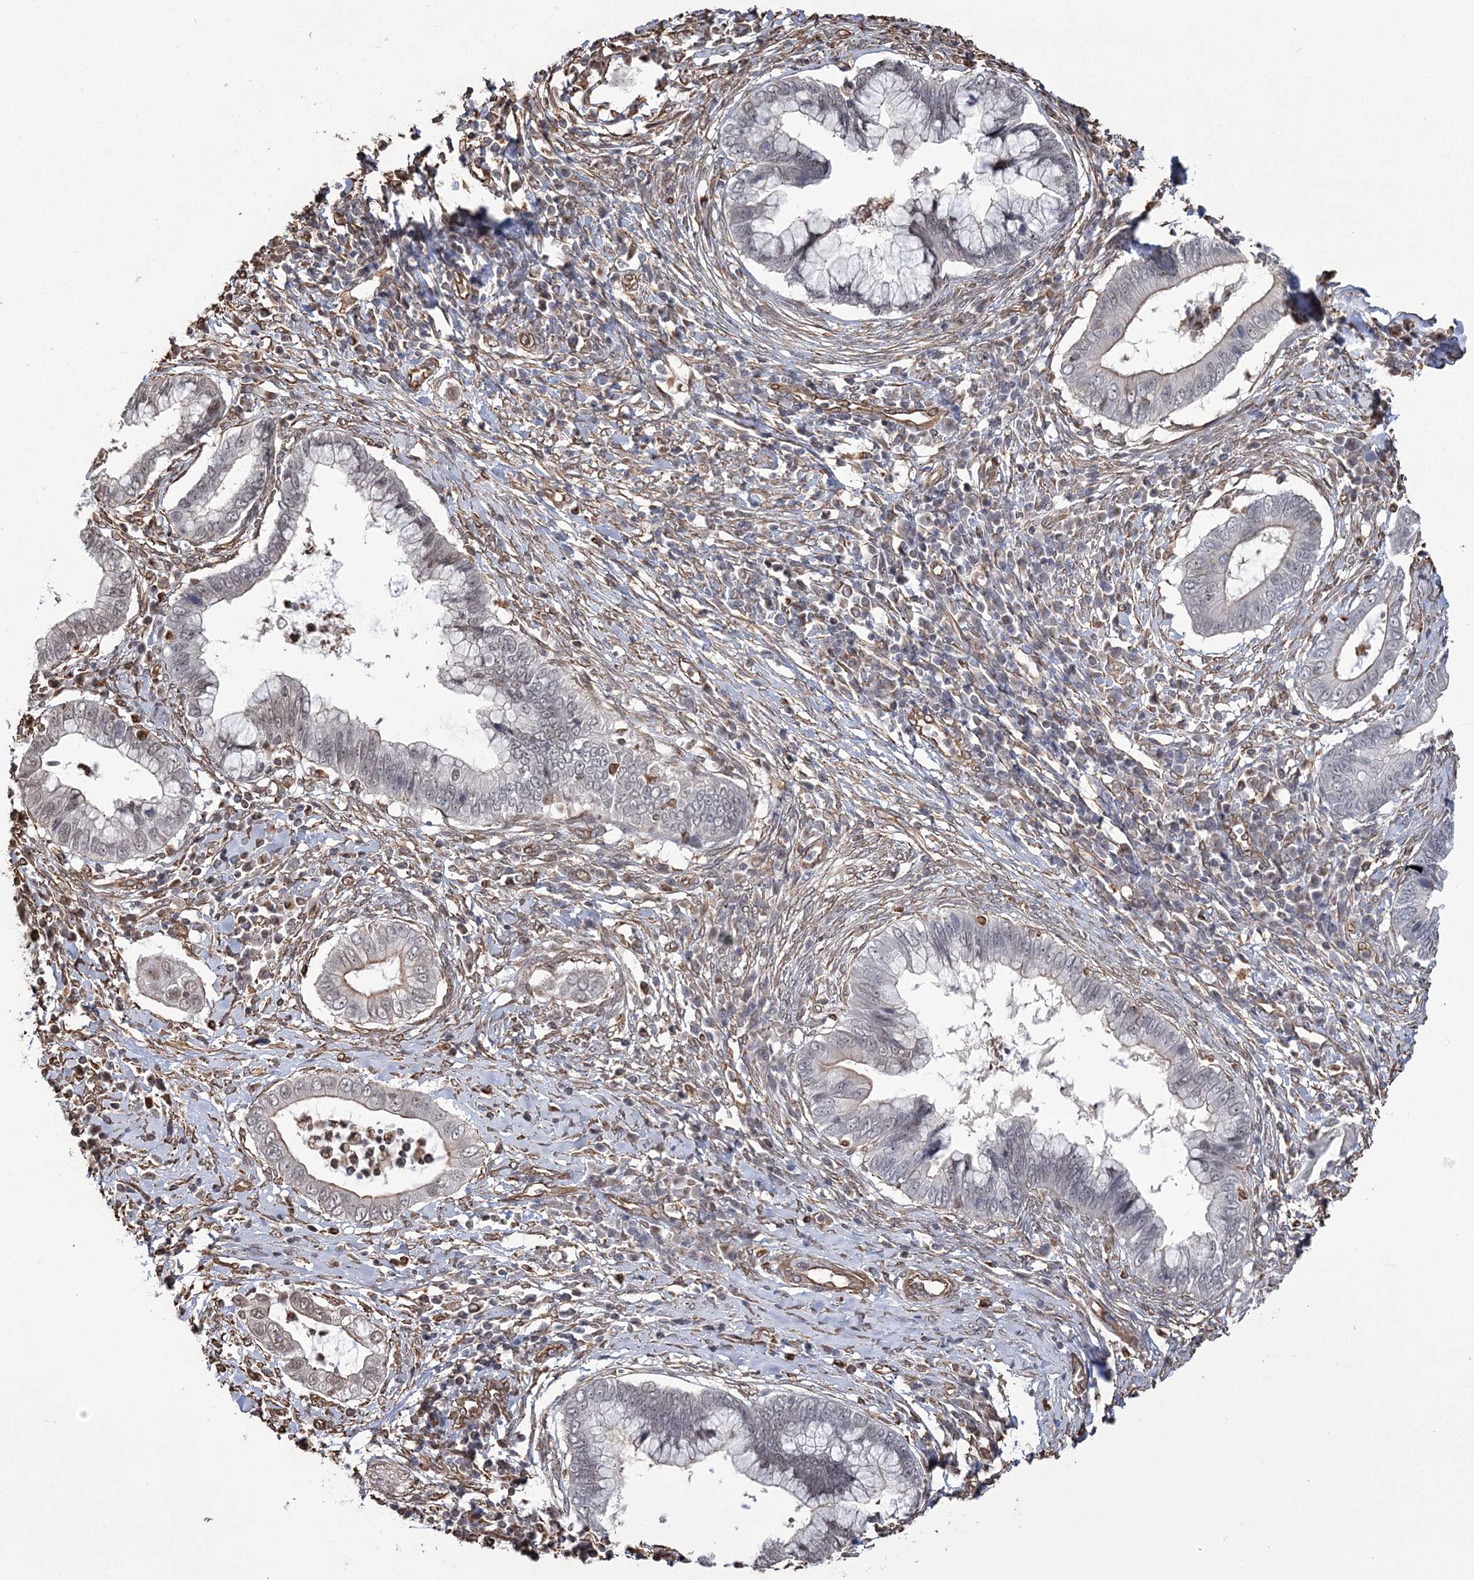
{"staining": {"intensity": "weak", "quantity": "<25%", "location": "nuclear"}, "tissue": "cervical cancer", "cell_type": "Tumor cells", "image_type": "cancer", "snomed": [{"axis": "morphology", "description": "Adenocarcinoma, NOS"}, {"axis": "topography", "description": "Cervix"}], "caption": "IHC of human adenocarcinoma (cervical) demonstrates no expression in tumor cells.", "gene": "ATP11B", "patient": {"sex": "female", "age": 44}}